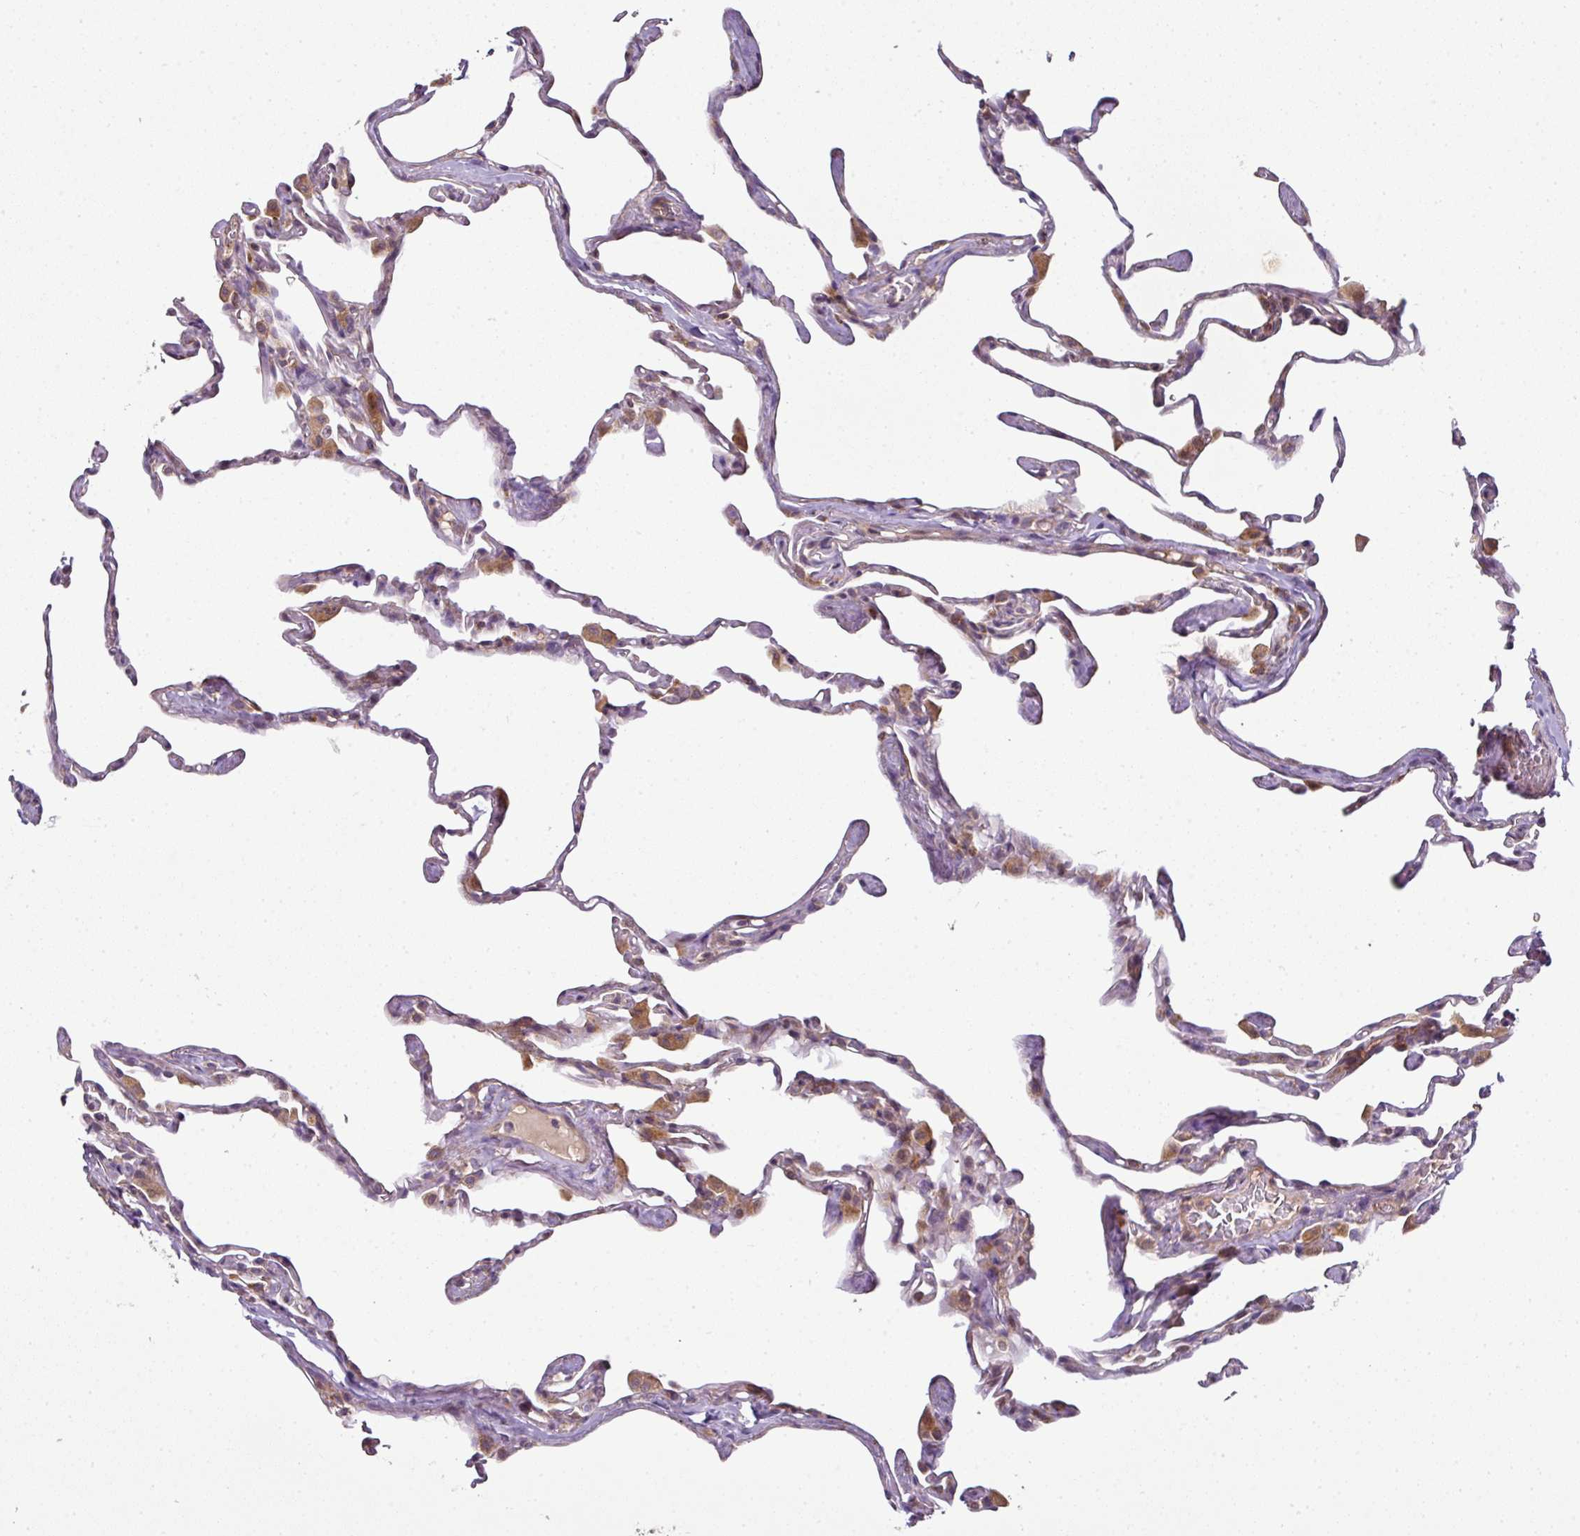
{"staining": {"intensity": "moderate", "quantity": "25%-75%", "location": "cytoplasmic/membranous"}, "tissue": "lung", "cell_type": "Alveolar cells", "image_type": "normal", "snomed": [{"axis": "morphology", "description": "Normal tissue, NOS"}, {"axis": "topography", "description": "Lung"}], "caption": "Brown immunohistochemical staining in benign lung demonstrates moderate cytoplasmic/membranous positivity in approximately 25%-75% of alveolar cells. (DAB IHC with brightfield microscopy, high magnification).", "gene": "SPCS3", "patient": {"sex": "male", "age": 65}}